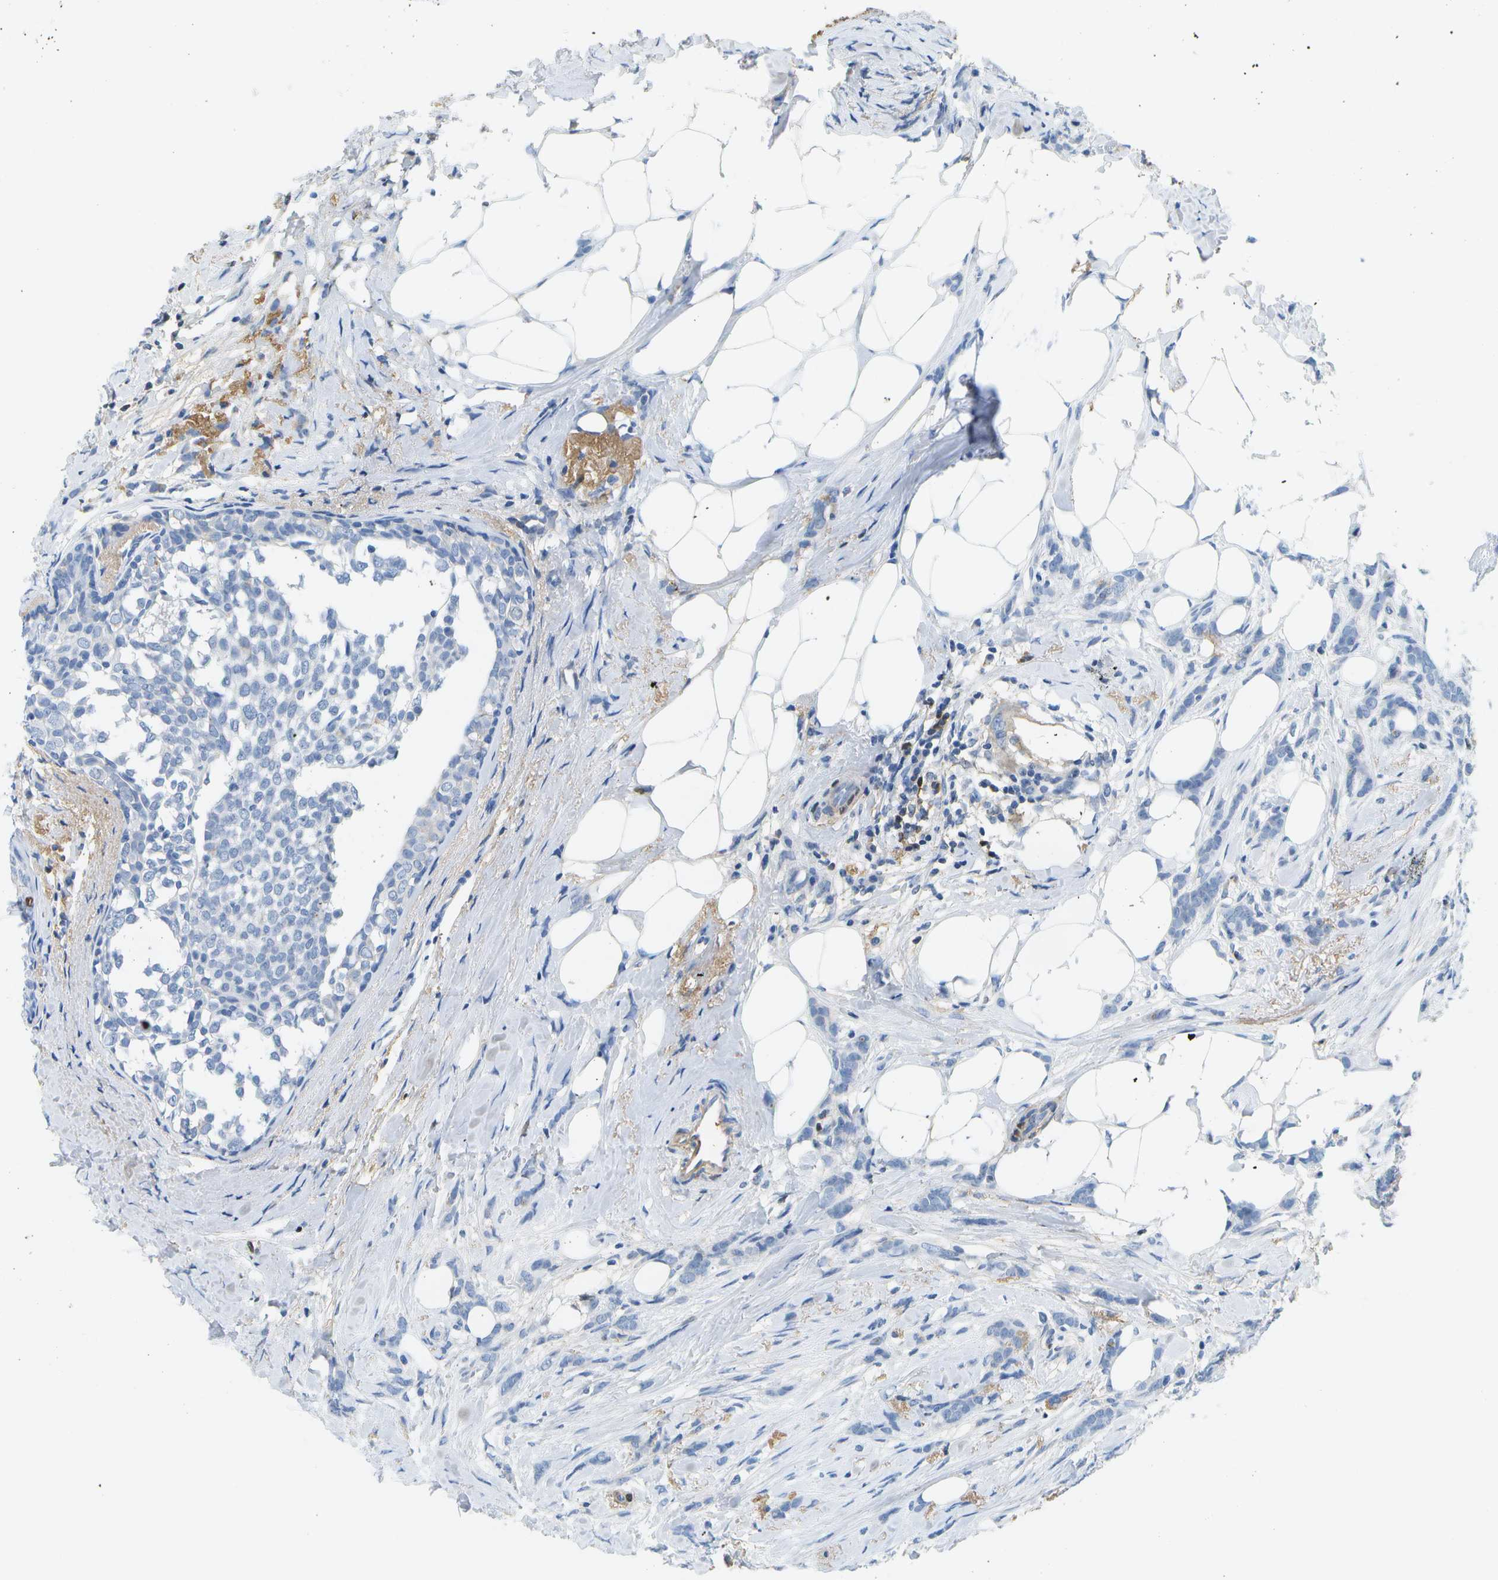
{"staining": {"intensity": "negative", "quantity": "none", "location": "none"}, "tissue": "breast cancer", "cell_type": "Tumor cells", "image_type": "cancer", "snomed": [{"axis": "morphology", "description": "Lobular carcinoma, in situ"}, {"axis": "morphology", "description": "Lobular carcinoma"}, {"axis": "topography", "description": "Breast"}], "caption": "Human breast cancer stained for a protein using immunohistochemistry displays no staining in tumor cells.", "gene": "SERPINA1", "patient": {"sex": "female", "age": 41}}